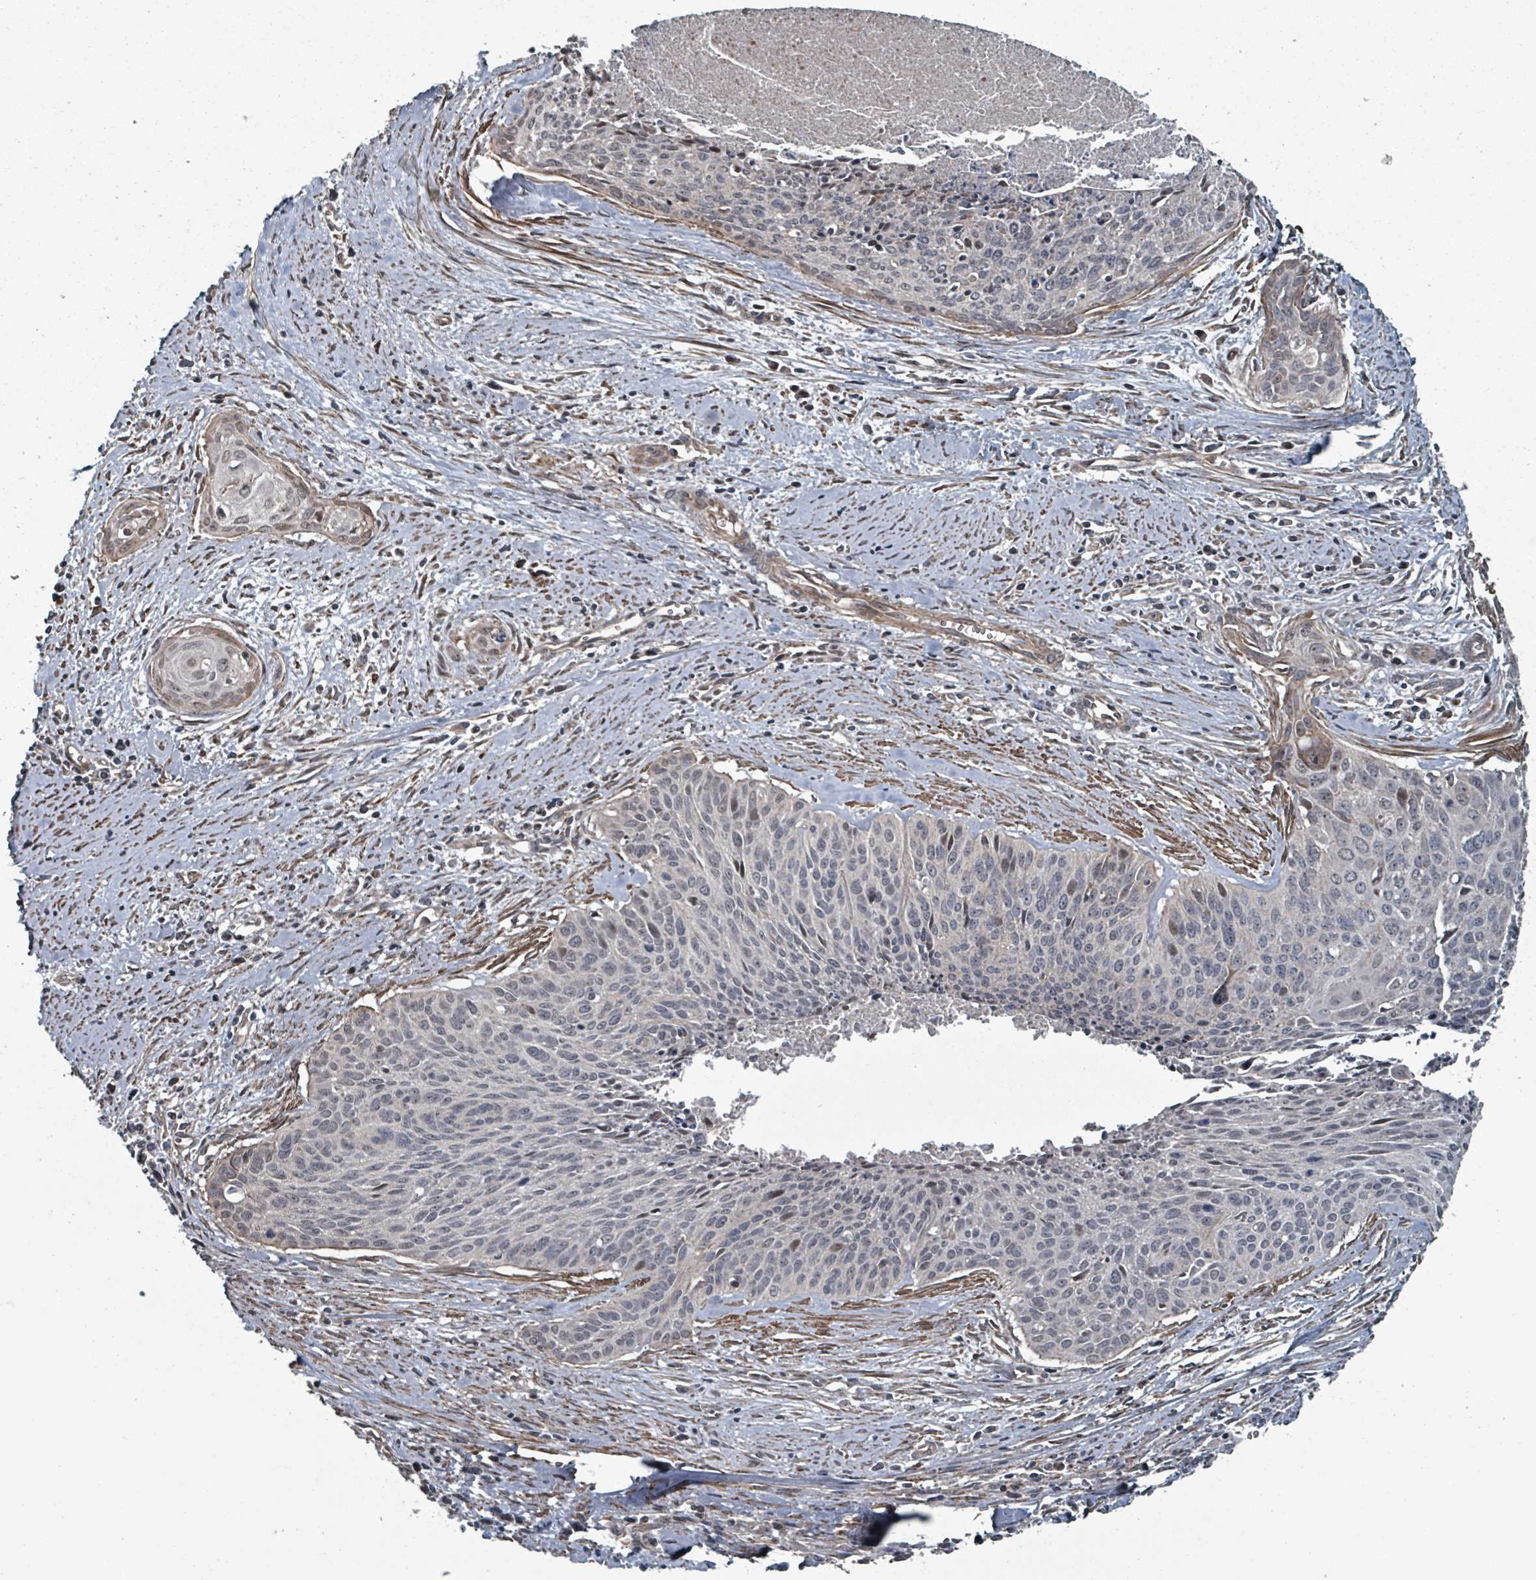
{"staining": {"intensity": "weak", "quantity": "<25%", "location": "cytoplasmic/membranous,nuclear"}, "tissue": "cervical cancer", "cell_type": "Tumor cells", "image_type": "cancer", "snomed": [{"axis": "morphology", "description": "Squamous cell carcinoma, NOS"}, {"axis": "topography", "description": "Cervix"}], "caption": "Human cervical cancer (squamous cell carcinoma) stained for a protein using IHC displays no positivity in tumor cells.", "gene": "MRPL4", "patient": {"sex": "female", "age": 55}}